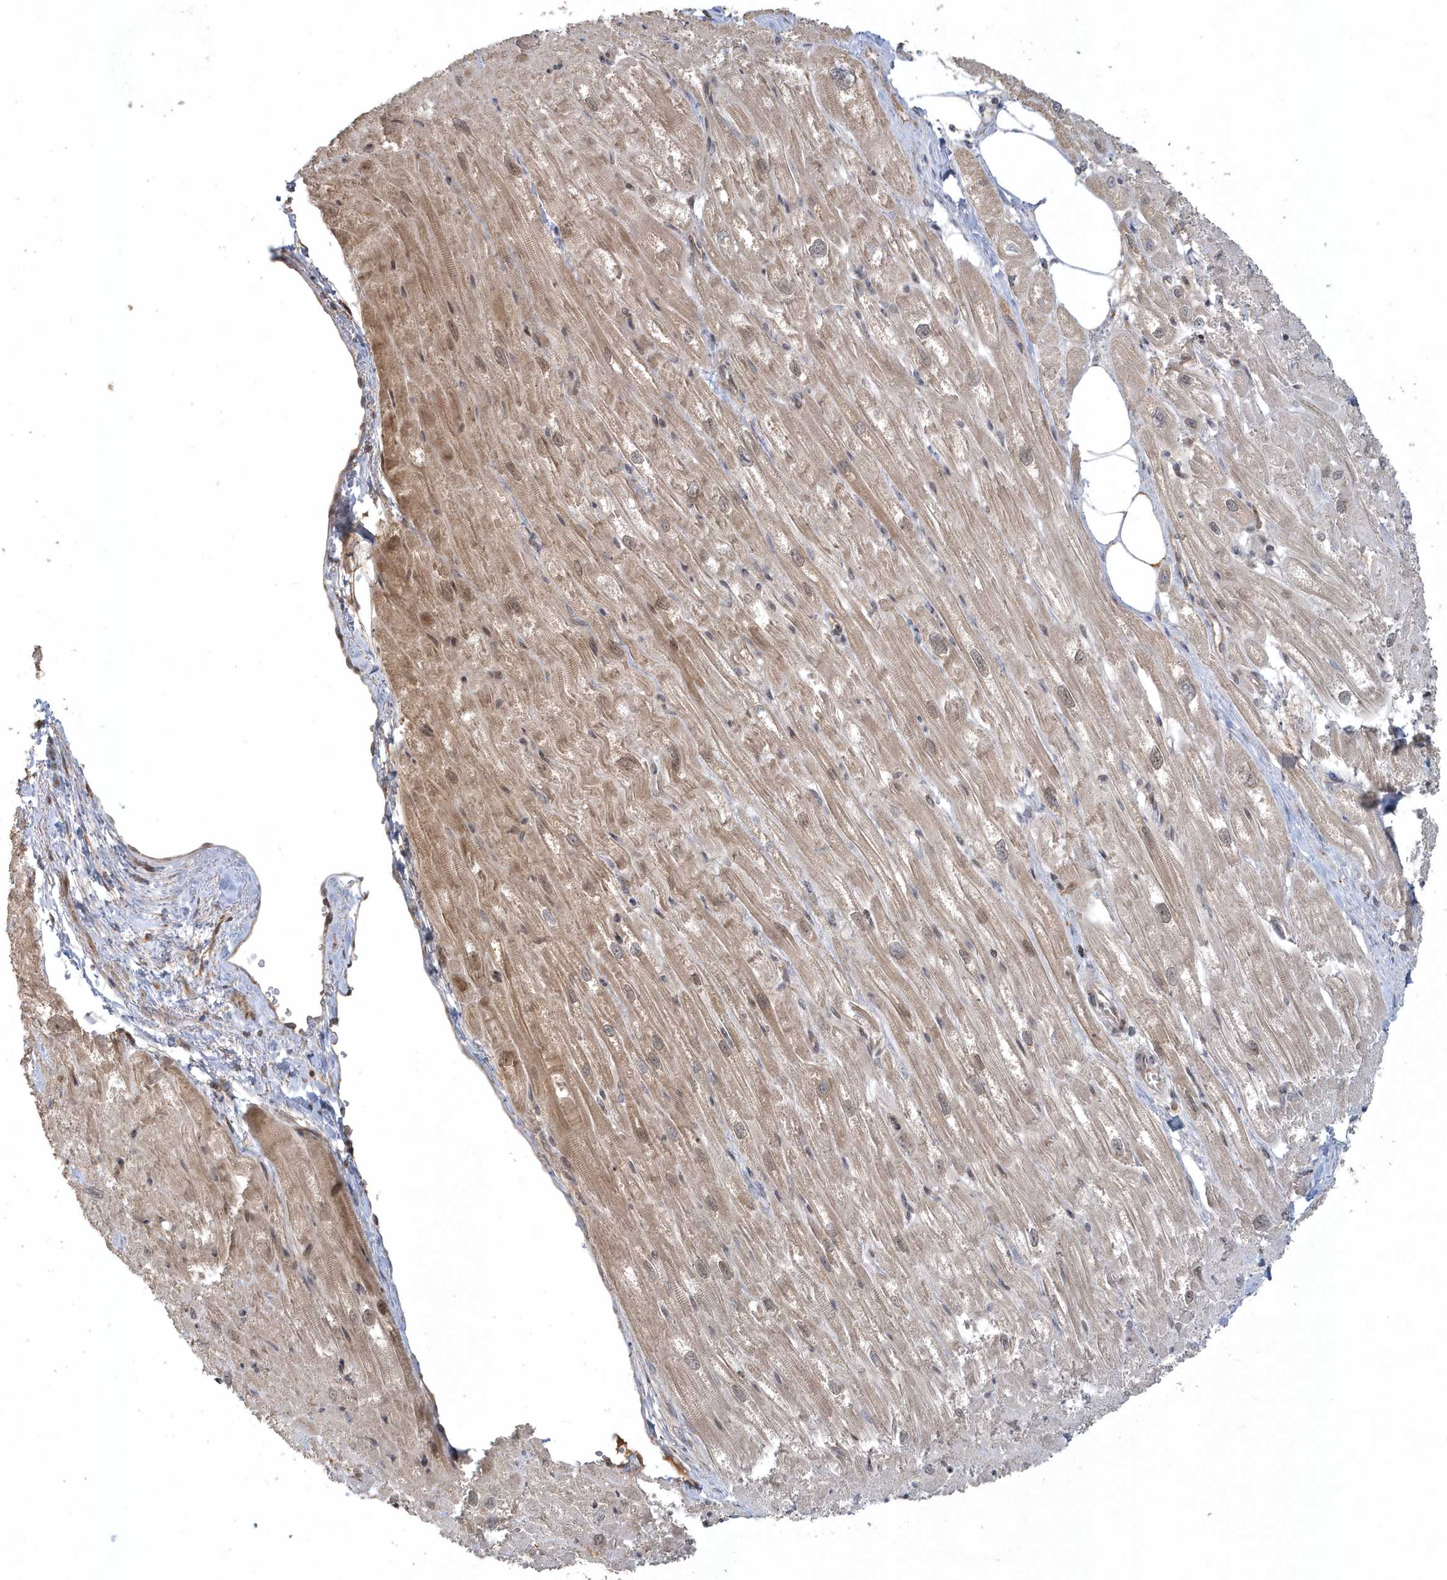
{"staining": {"intensity": "moderate", "quantity": ">75%", "location": "cytoplasmic/membranous"}, "tissue": "heart muscle", "cell_type": "Cardiomyocytes", "image_type": "normal", "snomed": [{"axis": "morphology", "description": "Normal tissue, NOS"}, {"axis": "topography", "description": "Heart"}], "caption": "Protein staining of unremarkable heart muscle exhibits moderate cytoplasmic/membranous staining in about >75% of cardiomyocytes. (brown staining indicates protein expression, while blue staining denotes nuclei).", "gene": "TRAIP", "patient": {"sex": "male", "age": 50}}